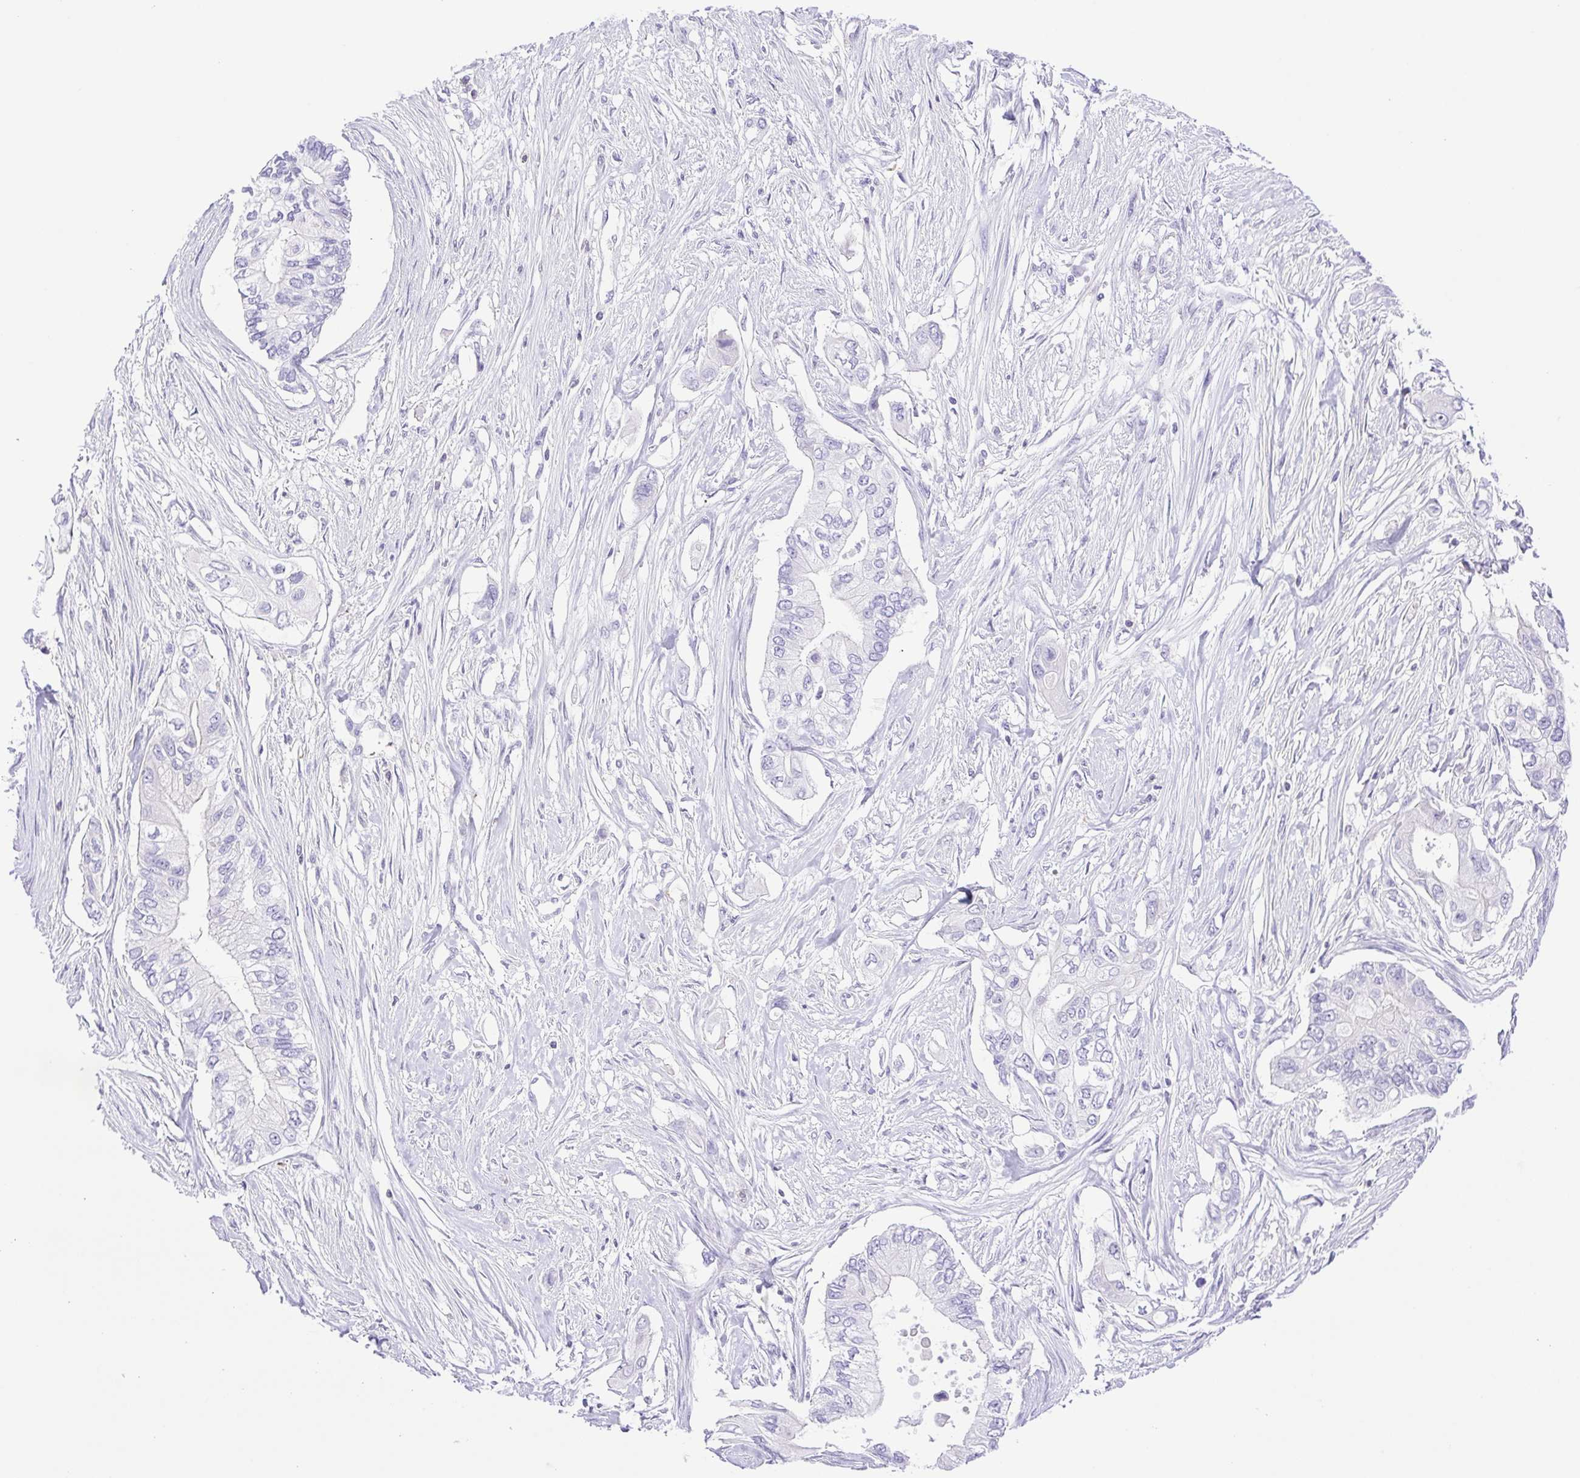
{"staining": {"intensity": "negative", "quantity": "none", "location": "none"}, "tissue": "pancreatic cancer", "cell_type": "Tumor cells", "image_type": "cancer", "snomed": [{"axis": "morphology", "description": "Adenocarcinoma, NOS"}, {"axis": "topography", "description": "Pancreas"}], "caption": "IHC photomicrograph of neoplastic tissue: human pancreatic cancer stained with DAB (3,3'-diaminobenzidine) displays no significant protein expression in tumor cells.", "gene": "SYNPR", "patient": {"sex": "female", "age": 63}}